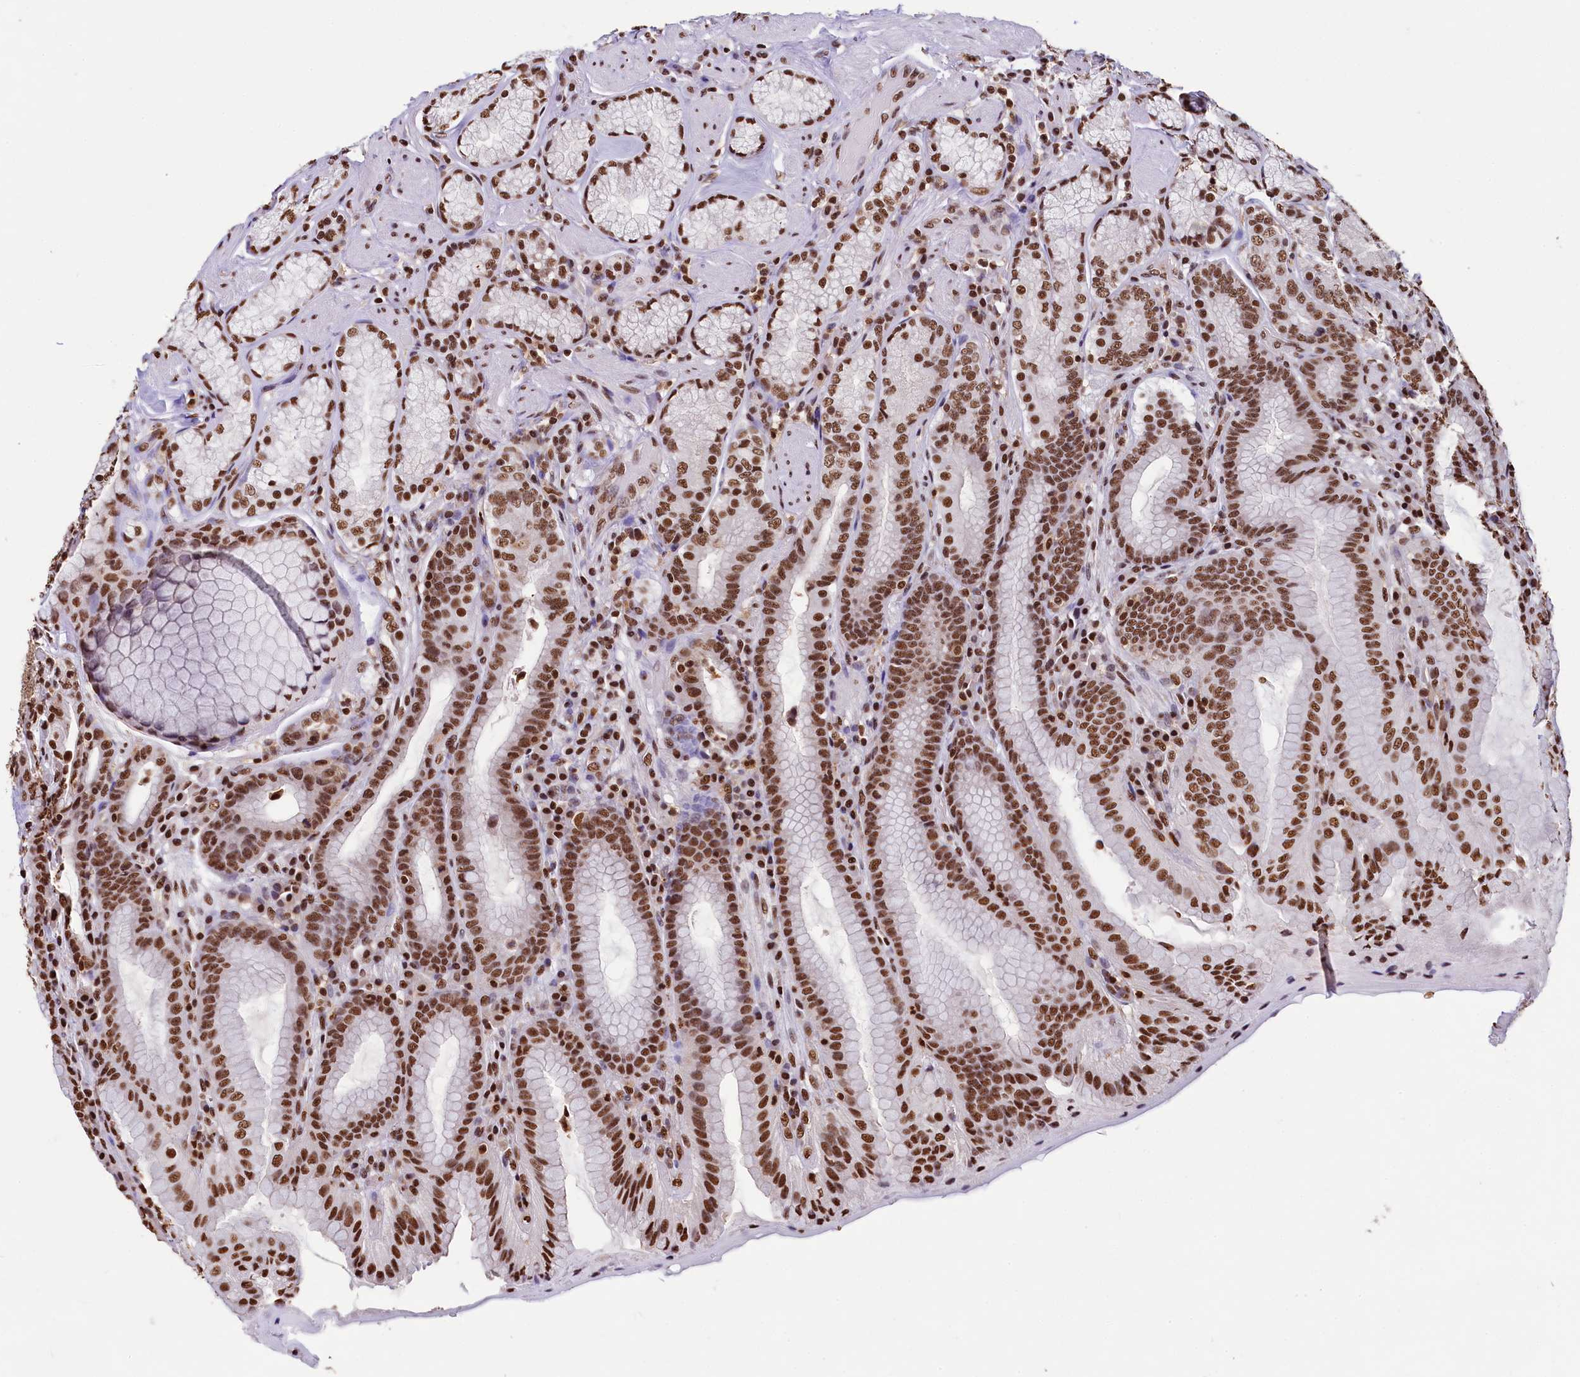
{"staining": {"intensity": "strong", "quantity": ">75%", "location": "nuclear"}, "tissue": "stomach", "cell_type": "Glandular cells", "image_type": "normal", "snomed": [{"axis": "morphology", "description": "Normal tissue, NOS"}, {"axis": "topography", "description": "Stomach, upper"}, {"axis": "topography", "description": "Stomach, lower"}], "caption": "A high-resolution histopathology image shows IHC staining of unremarkable stomach, which displays strong nuclear positivity in approximately >75% of glandular cells. (DAB (3,3'-diaminobenzidine) IHC, brown staining for protein, blue staining for nuclei).", "gene": "SNRPD2", "patient": {"sex": "female", "age": 76}}